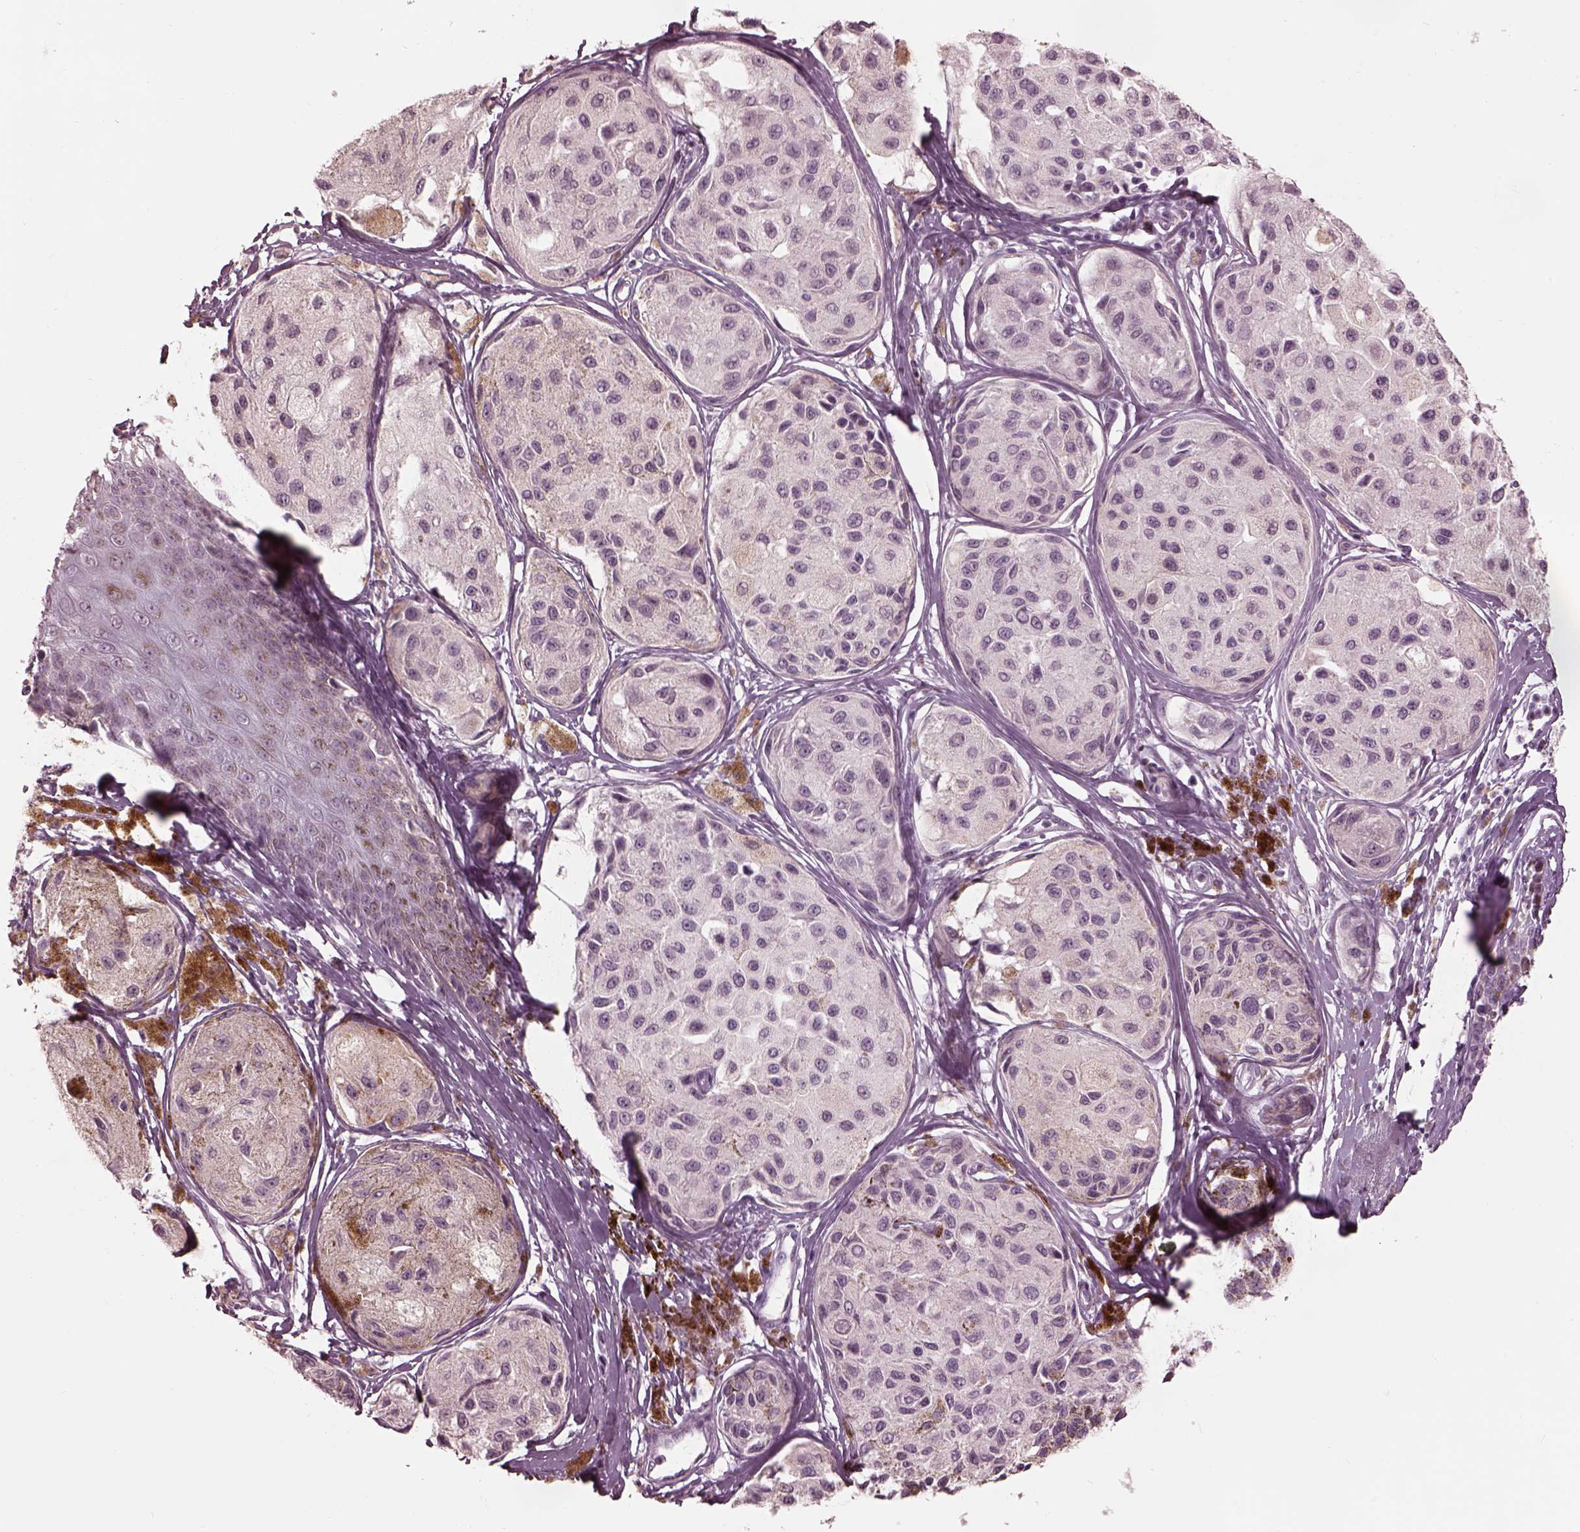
{"staining": {"intensity": "negative", "quantity": "none", "location": "none"}, "tissue": "melanoma", "cell_type": "Tumor cells", "image_type": "cancer", "snomed": [{"axis": "morphology", "description": "Malignant melanoma, NOS"}, {"axis": "topography", "description": "Skin"}], "caption": "Malignant melanoma stained for a protein using immunohistochemistry (IHC) reveals no staining tumor cells.", "gene": "GARIN4", "patient": {"sex": "female", "age": 38}}